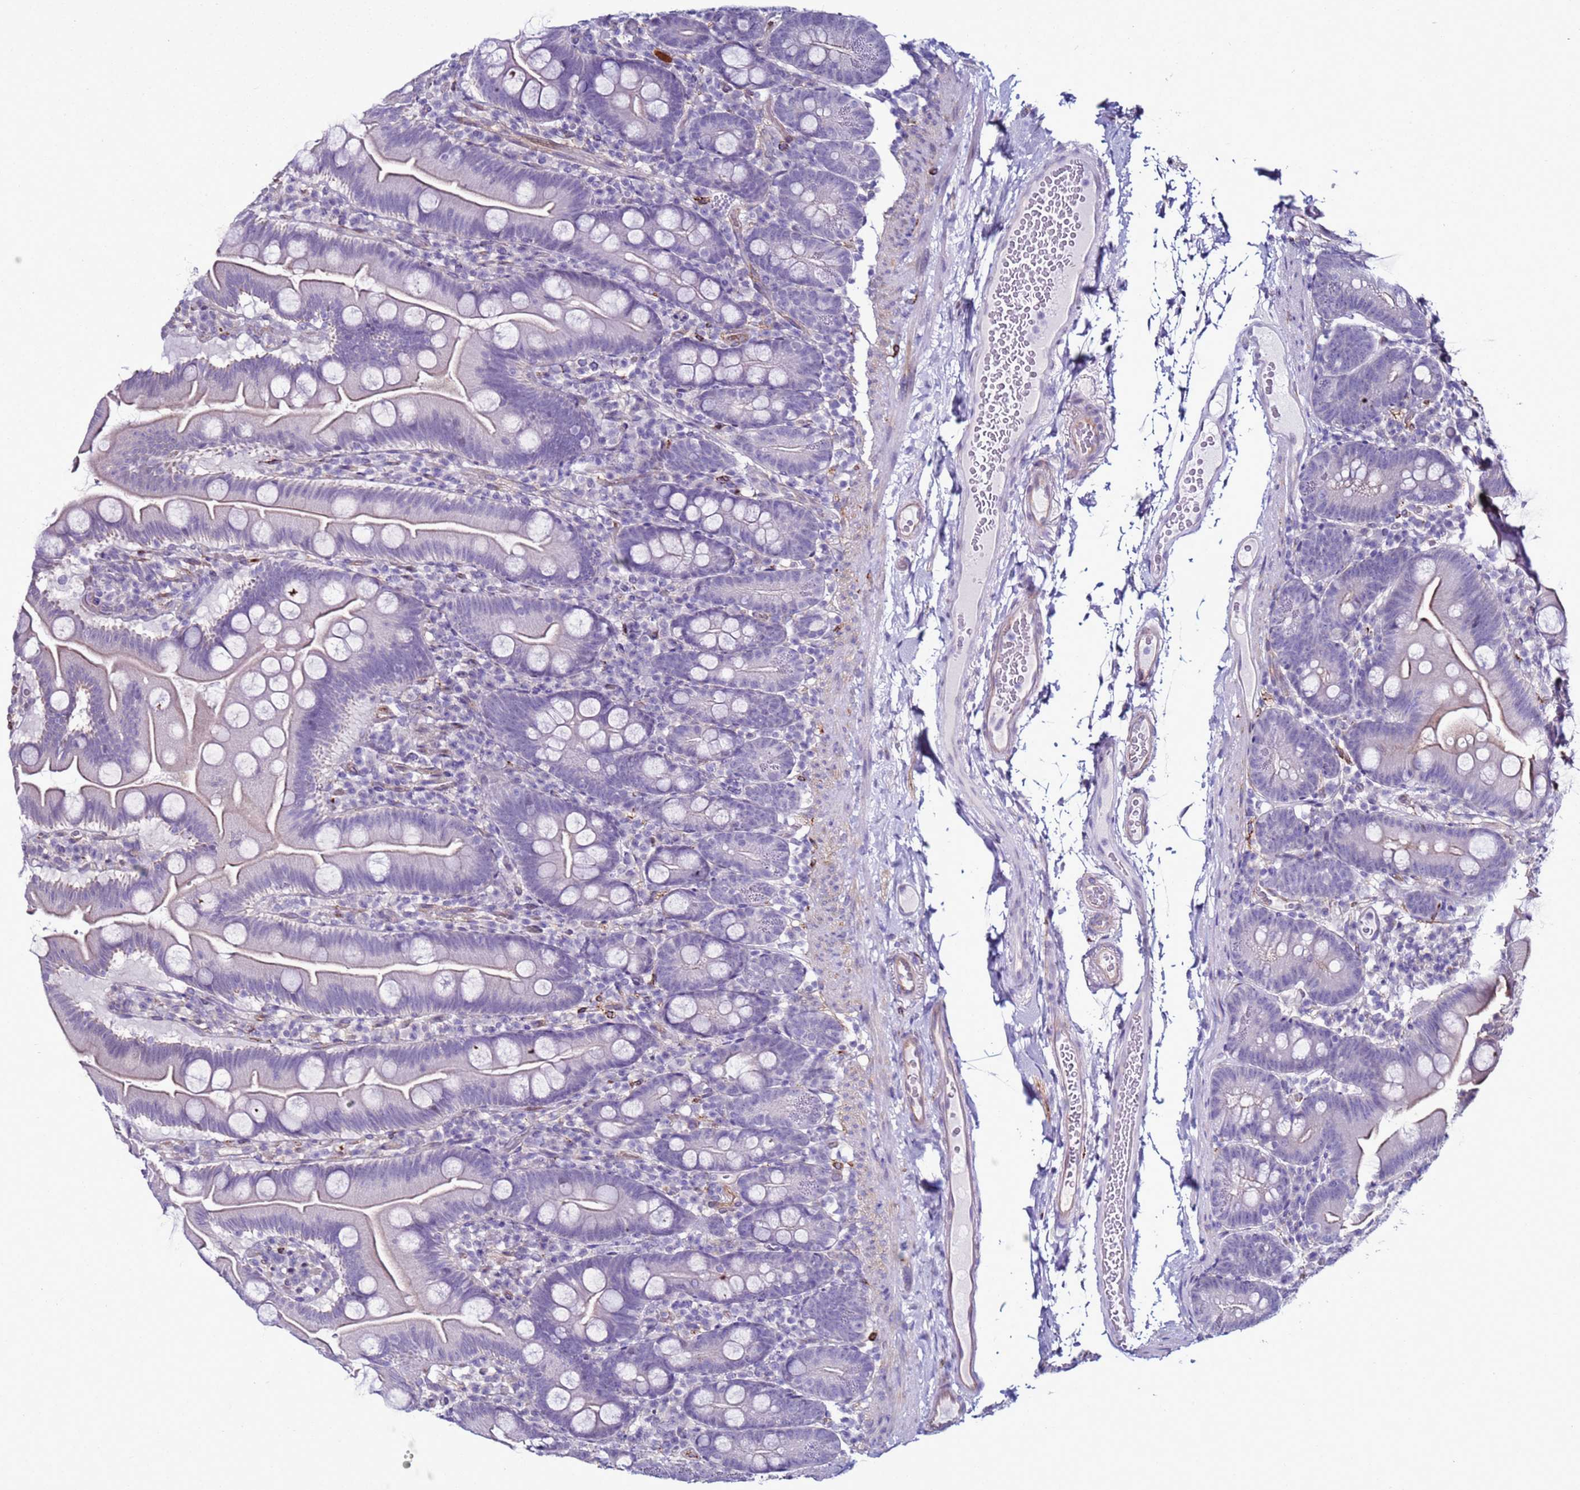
{"staining": {"intensity": "negative", "quantity": "none", "location": "none"}, "tissue": "small intestine", "cell_type": "Glandular cells", "image_type": "normal", "snomed": [{"axis": "morphology", "description": "Normal tissue, NOS"}, {"axis": "topography", "description": "Small intestine"}], "caption": "Immunohistochemistry image of unremarkable small intestine stained for a protein (brown), which shows no staining in glandular cells. The staining is performed using DAB (3,3'-diaminobenzidine) brown chromogen with nuclei counter-stained in using hematoxylin.", "gene": "LRRC10B", "patient": {"sex": "female", "age": 68}}